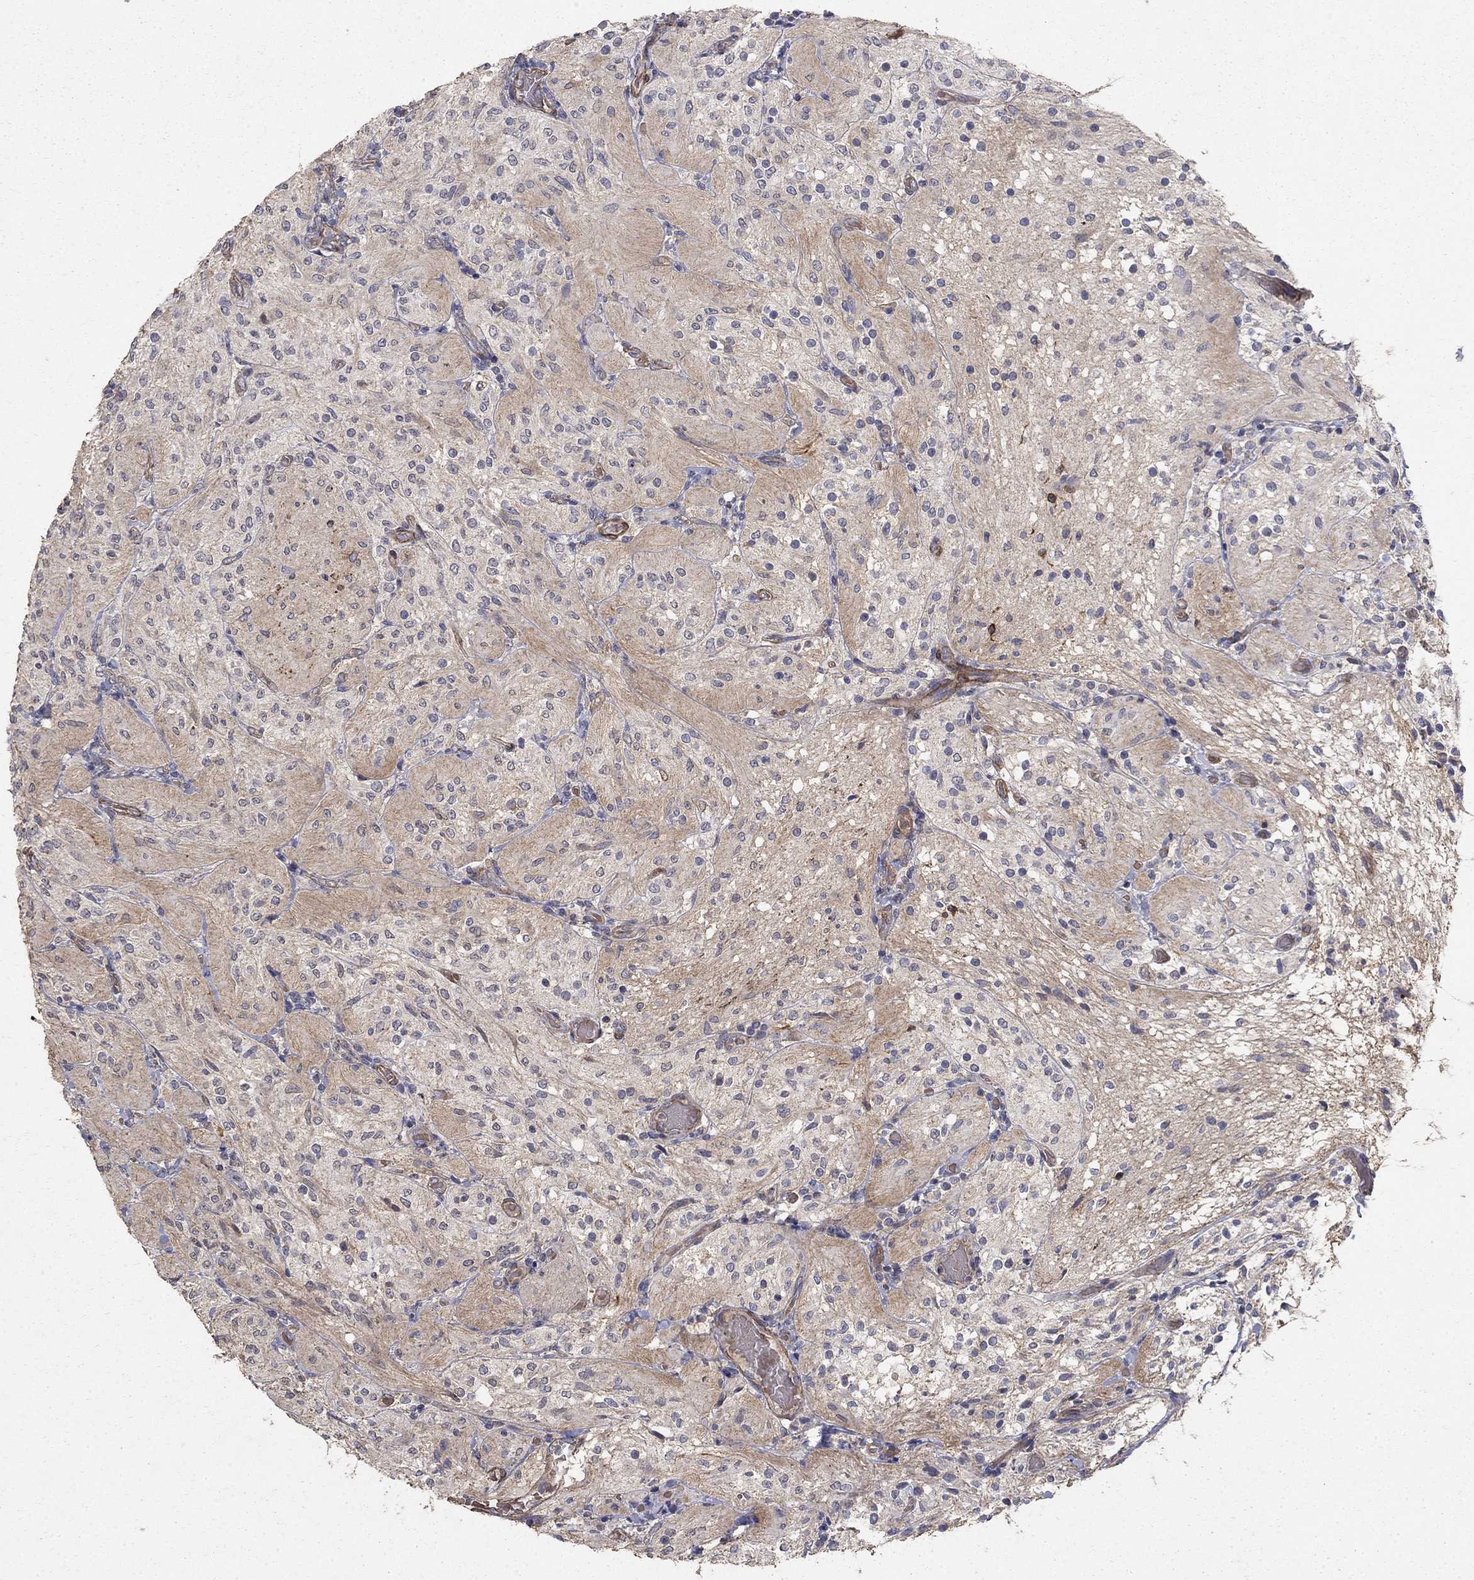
{"staining": {"intensity": "negative", "quantity": "none", "location": "none"}, "tissue": "glioma", "cell_type": "Tumor cells", "image_type": "cancer", "snomed": [{"axis": "morphology", "description": "Glioma, malignant, Low grade"}, {"axis": "topography", "description": "Brain"}], "caption": "Immunohistochemistry micrograph of neoplastic tissue: glioma stained with DAB exhibits no significant protein expression in tumor cells.", "gene": "MPP2", "patient": {"sex": "male", "age": 3}}